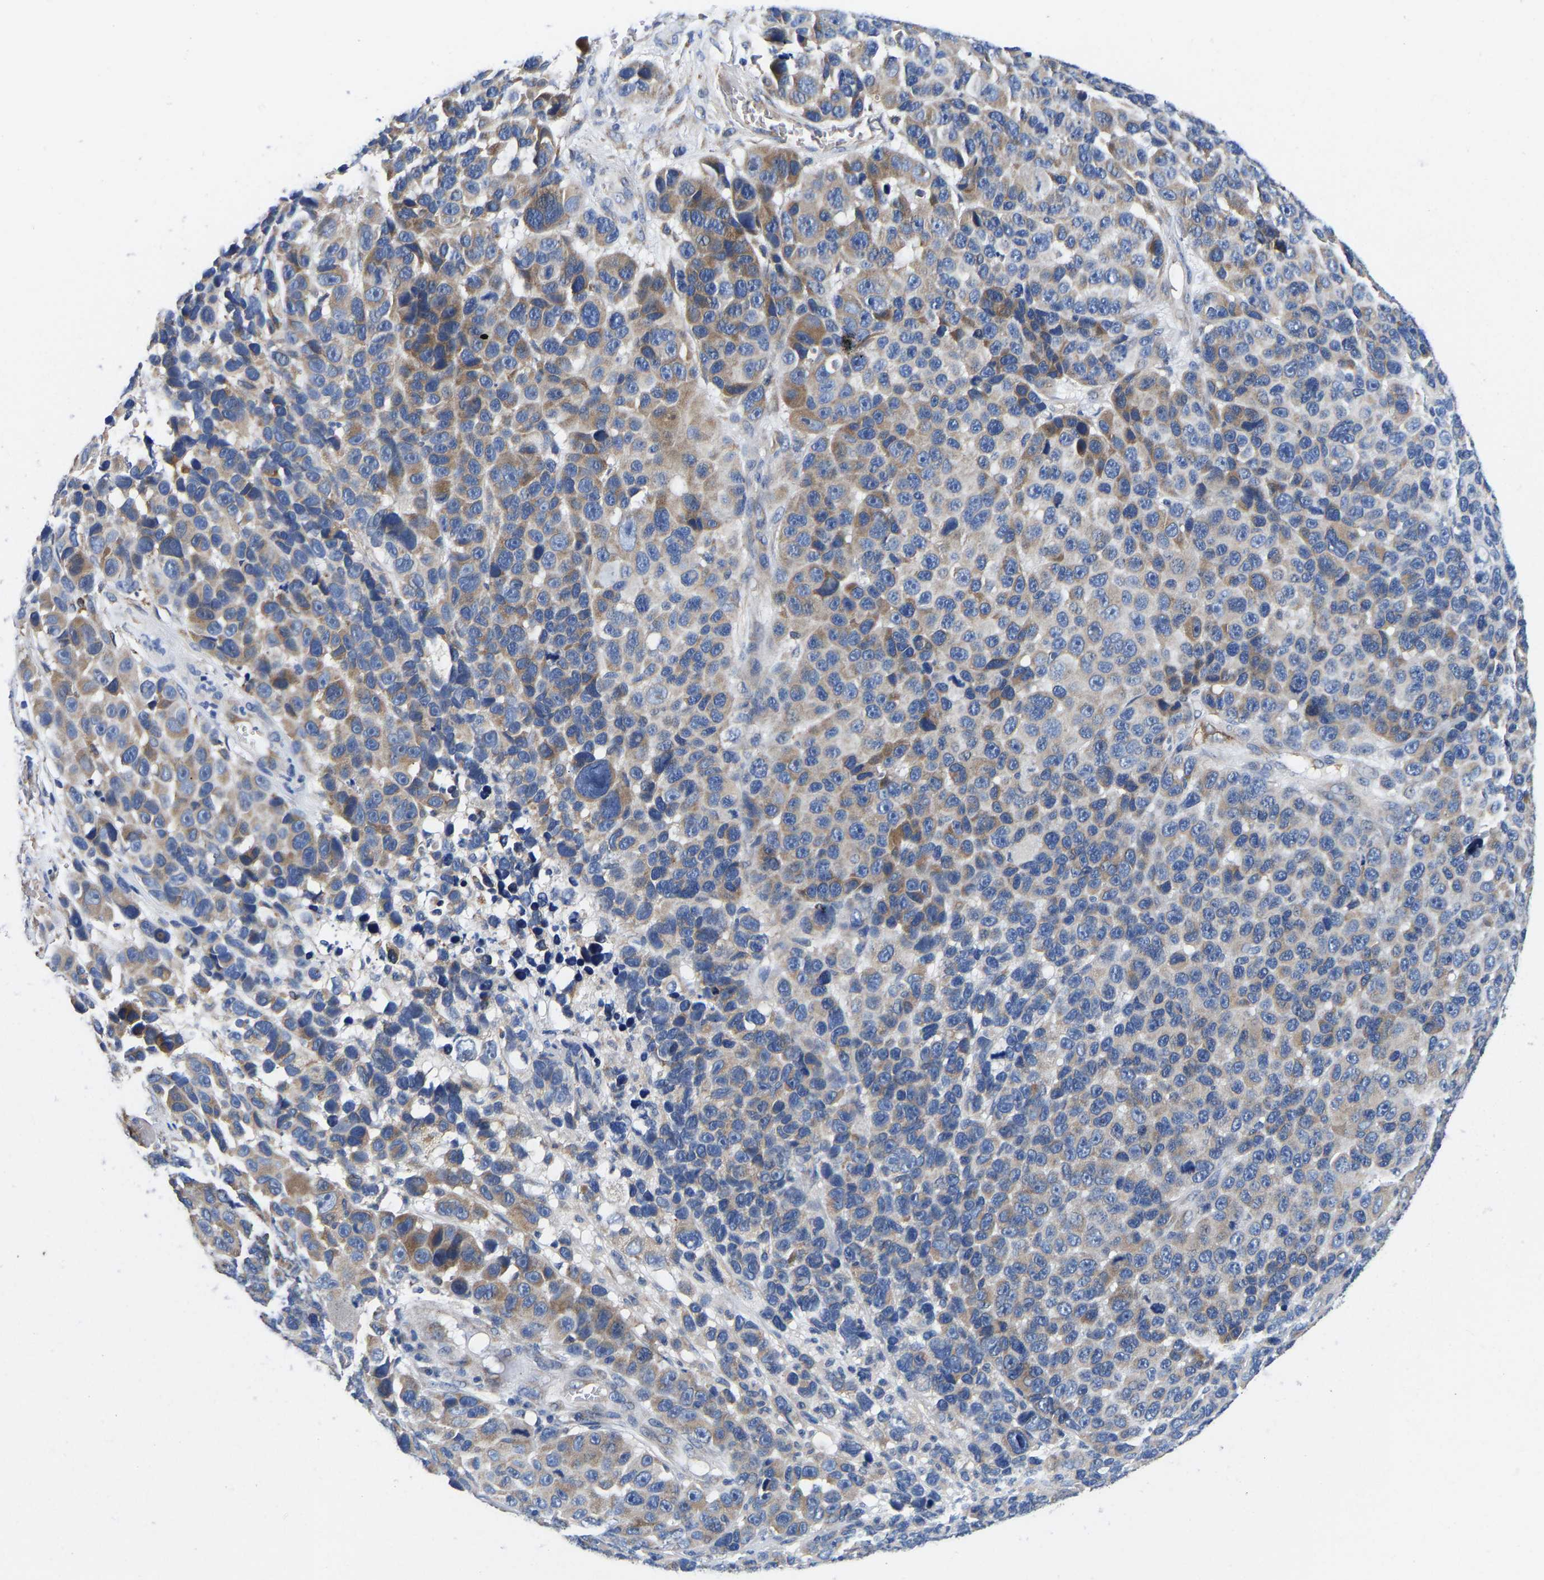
{"staining": {"intensity": "moderate", "quantity": "25%-75%", "location": "cytoplasmic/membranous"}, "tissue": "melanoma", "cell_type": "Tumor cells", "image_type": "cancer", "snomed": [{"axis": "morphology", "description": "Malignant melanoma, NOS"}, {"axis": "topography", "description": "Skin"}], "caption": "IHC micrograph of human malignant melanoma stained for a protein (brown), which shows medium levels of moderate cytoplasmic/membranous staining in about 25%-75% of tumor cells.", "gene": "RINT1", "patient": {"sex": "male", "age": 53}}